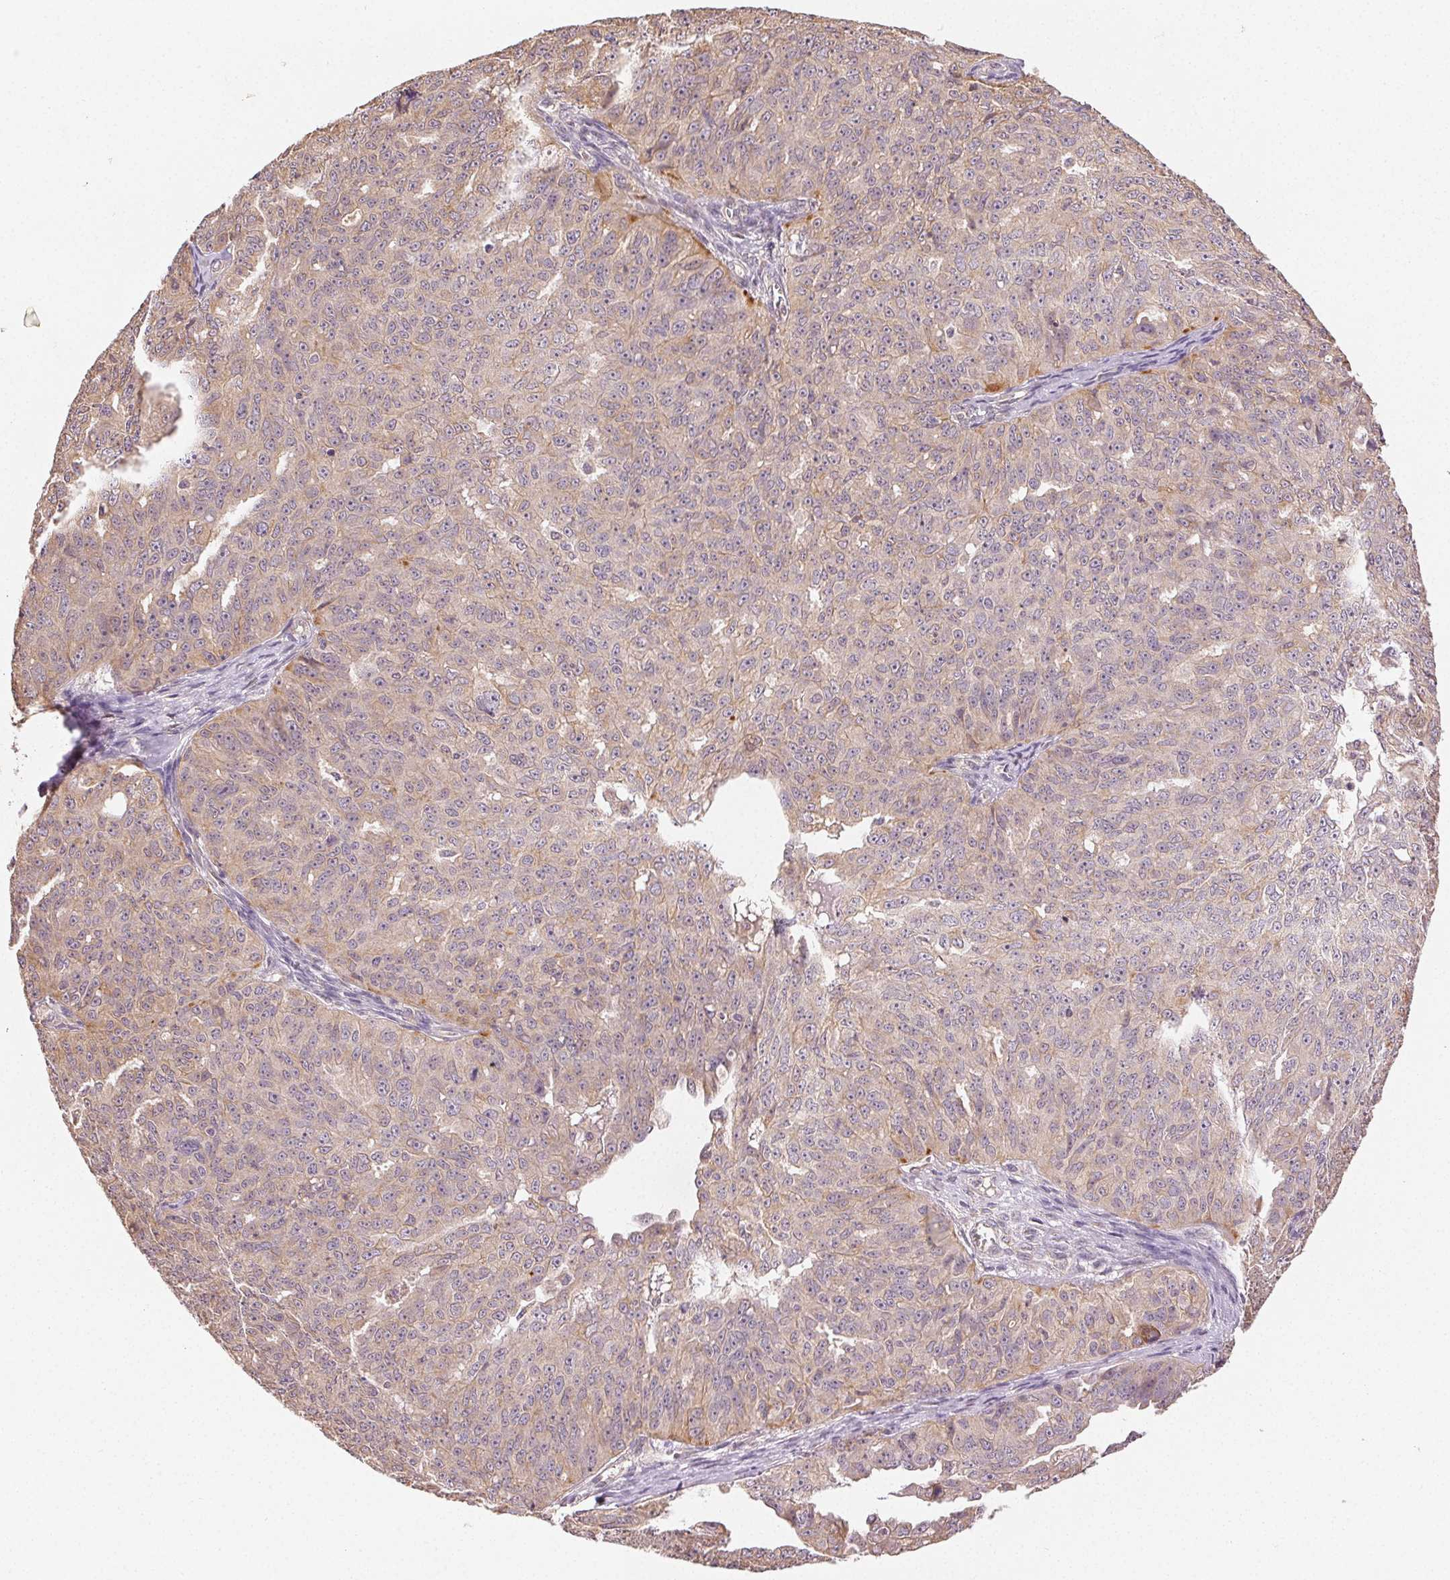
{"staining": {"intensity": "weak", "quantity": "25%-75%", "location": "cytoplasmic/membranous"}, "tissue": "ovarian cancer", "cell_type": "Tumor cells", "image_type": "cancer", "snomed": [{"axis": "morphology", "description": "Carcinoma, endometroid"}, {"axis": "topography", "description": "Ovary"}], "caption": "Tumor cells demonstrate low levels of weak cytoplasmic/membranous staining in approximately 25%-75% of cells in human endometroid carcinoma (ovarian).", "gene": "SEZ6L2", "patient": {"sex": "female", "age": 70}}